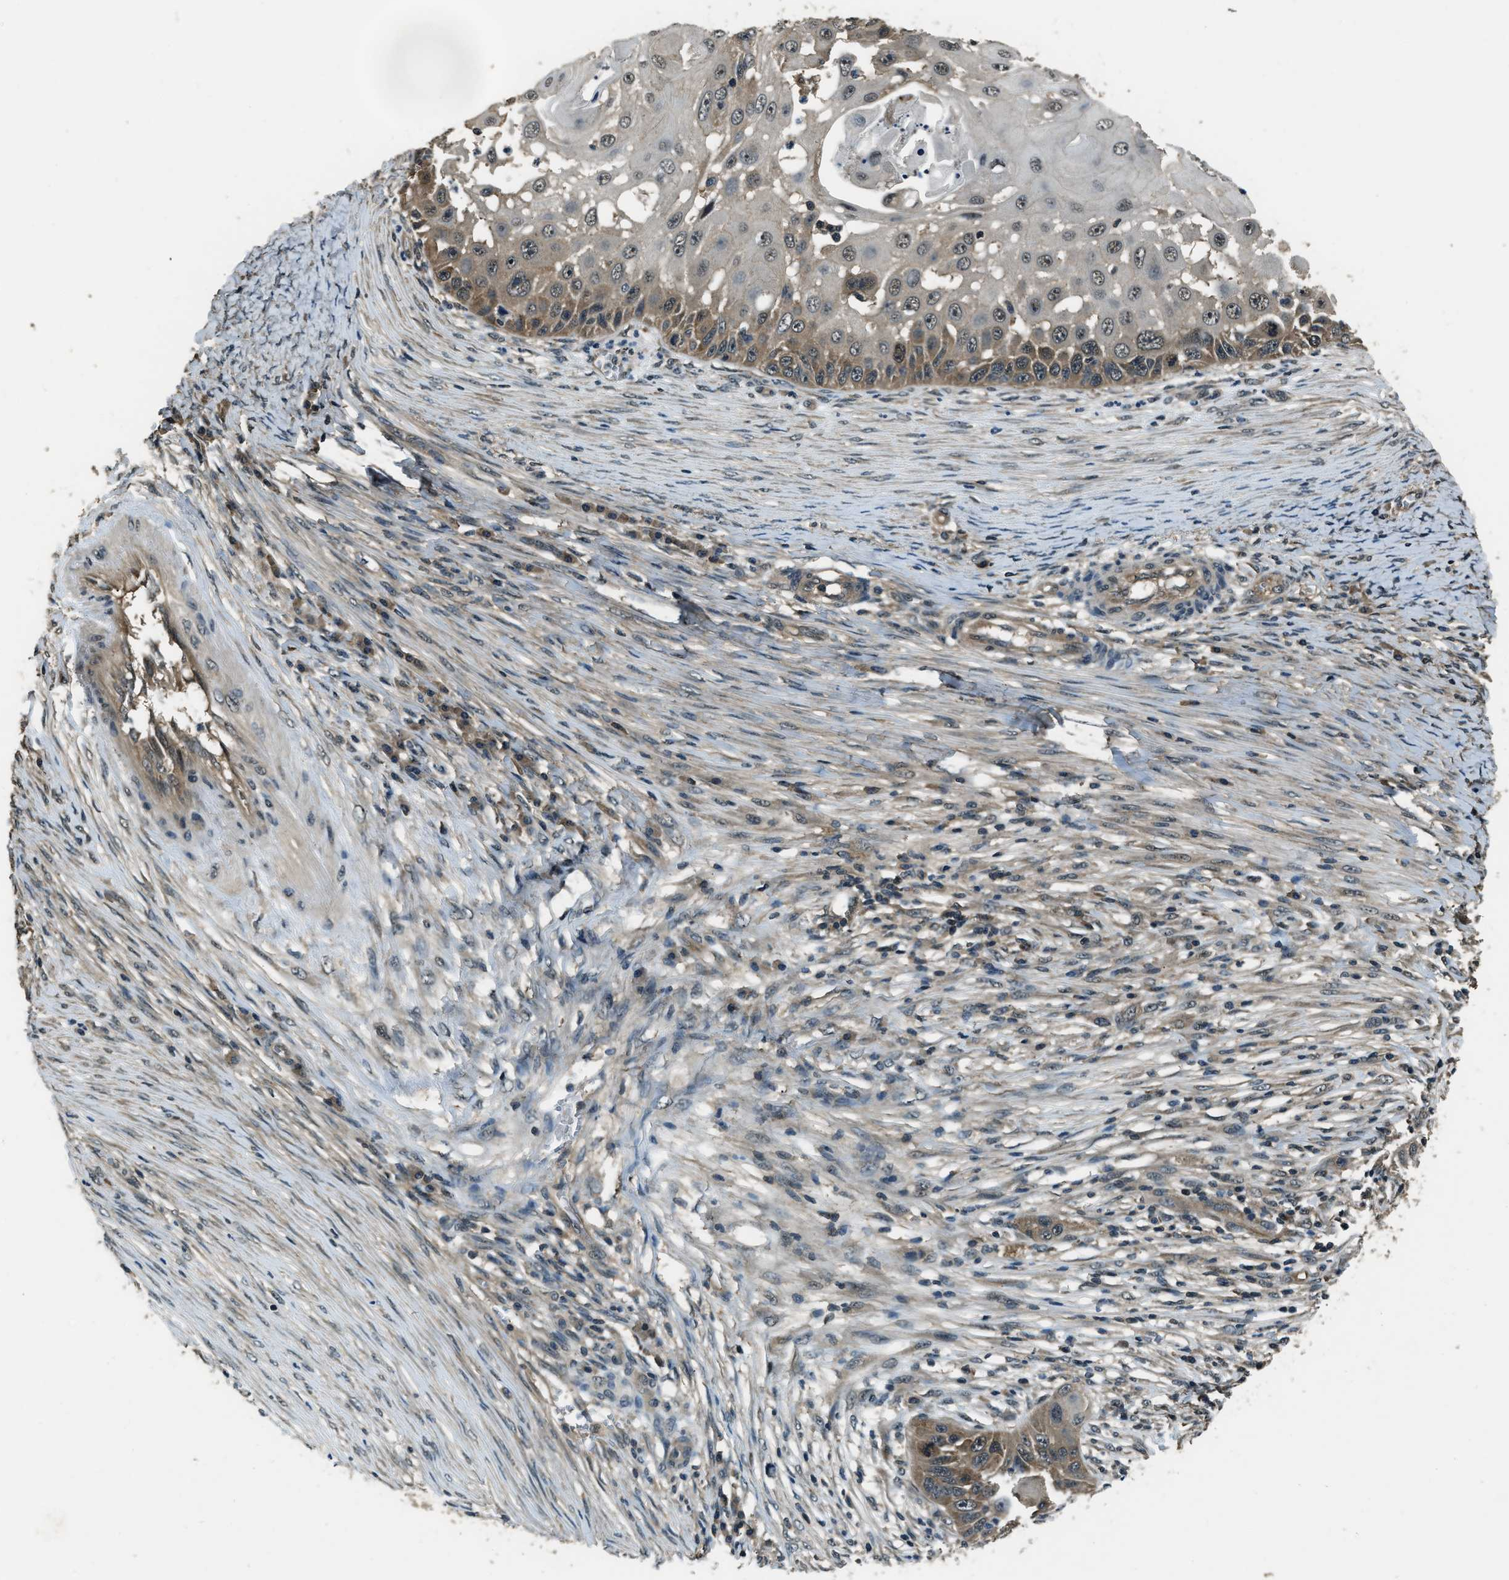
{"staining": {"intensity": "moderate", "quantity": "25%-75%", "location": "cytoplasmic/membranous"}, "tissue": "skin cancer", "cell_type": "Tumor cells", "image_type": "cancer", "snomed": [{"axis": "morphology", "description": "Squamous cell carcinoma, NOS"}, {"axis": "topography", "description": "Skin"}], "caption": "Immunohistochemical staining of skin cancer (squamous cell carcinoma) displays medium levels of moderate cytoplasmic/membranous protein expression in about 25%-75% of tumor cells.", "gene": "NUDCD3", "patient": {"sex": "female", "age": 44}}